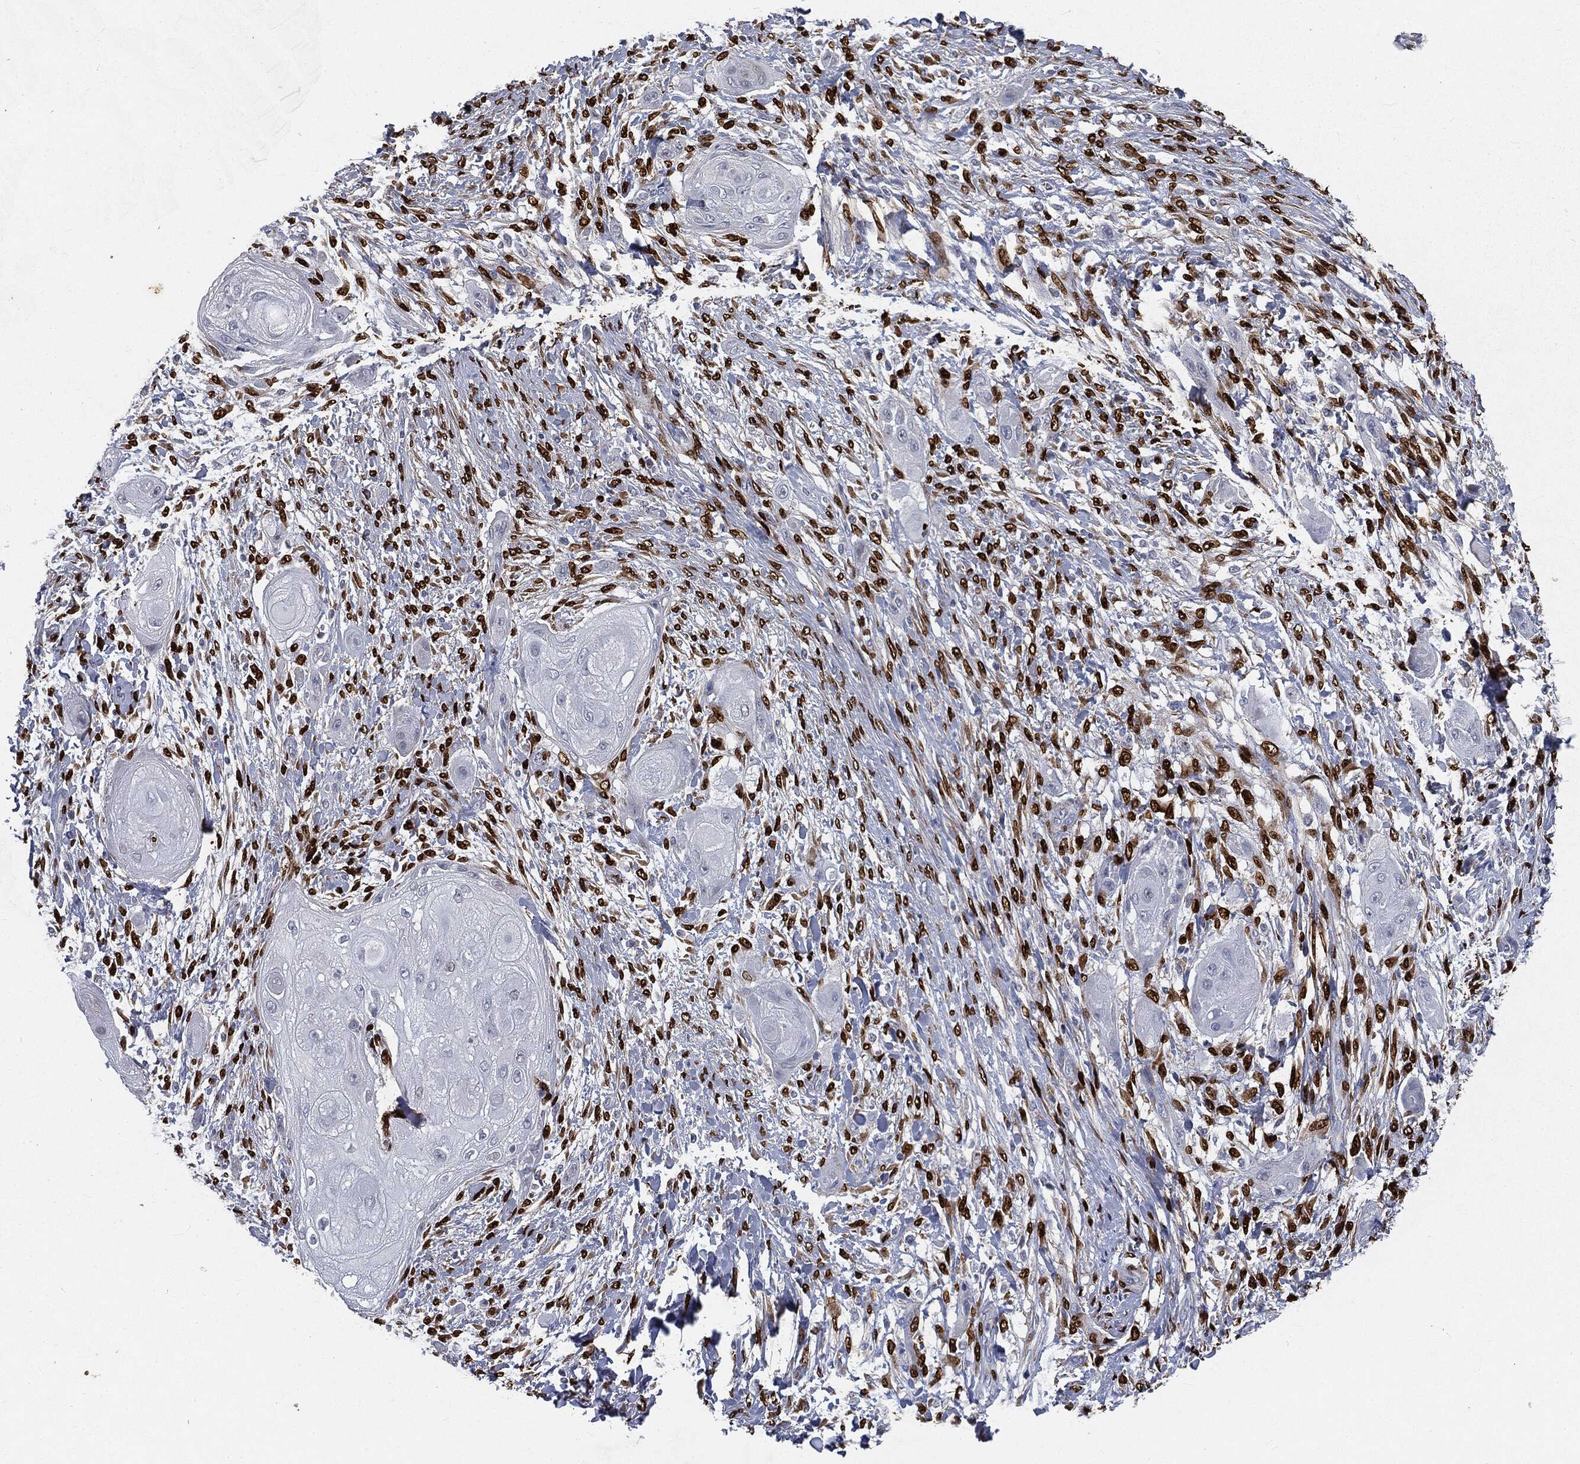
{"staining": {"intensity": "negative", "quantity": "none", "location": "none"}, "tissue": "skin cancer", "cell_type": "Tumor cells", "image_type": "cancer", "snomed": [{"axis": "morphology", "description": "Squamous cell carcinoma, NOS"}, {"axis": "topography", "description": "Skin"}], "caption": "IHC histopathology image of neoplastic tissue: human skin squamous cell carcinoma stained with DAB (3,3'-diaminobenzidine) reveals no significant protein expression in tumor cells.", "gene": "CASD1", "patient": {"sex": "male", "age": 62}}